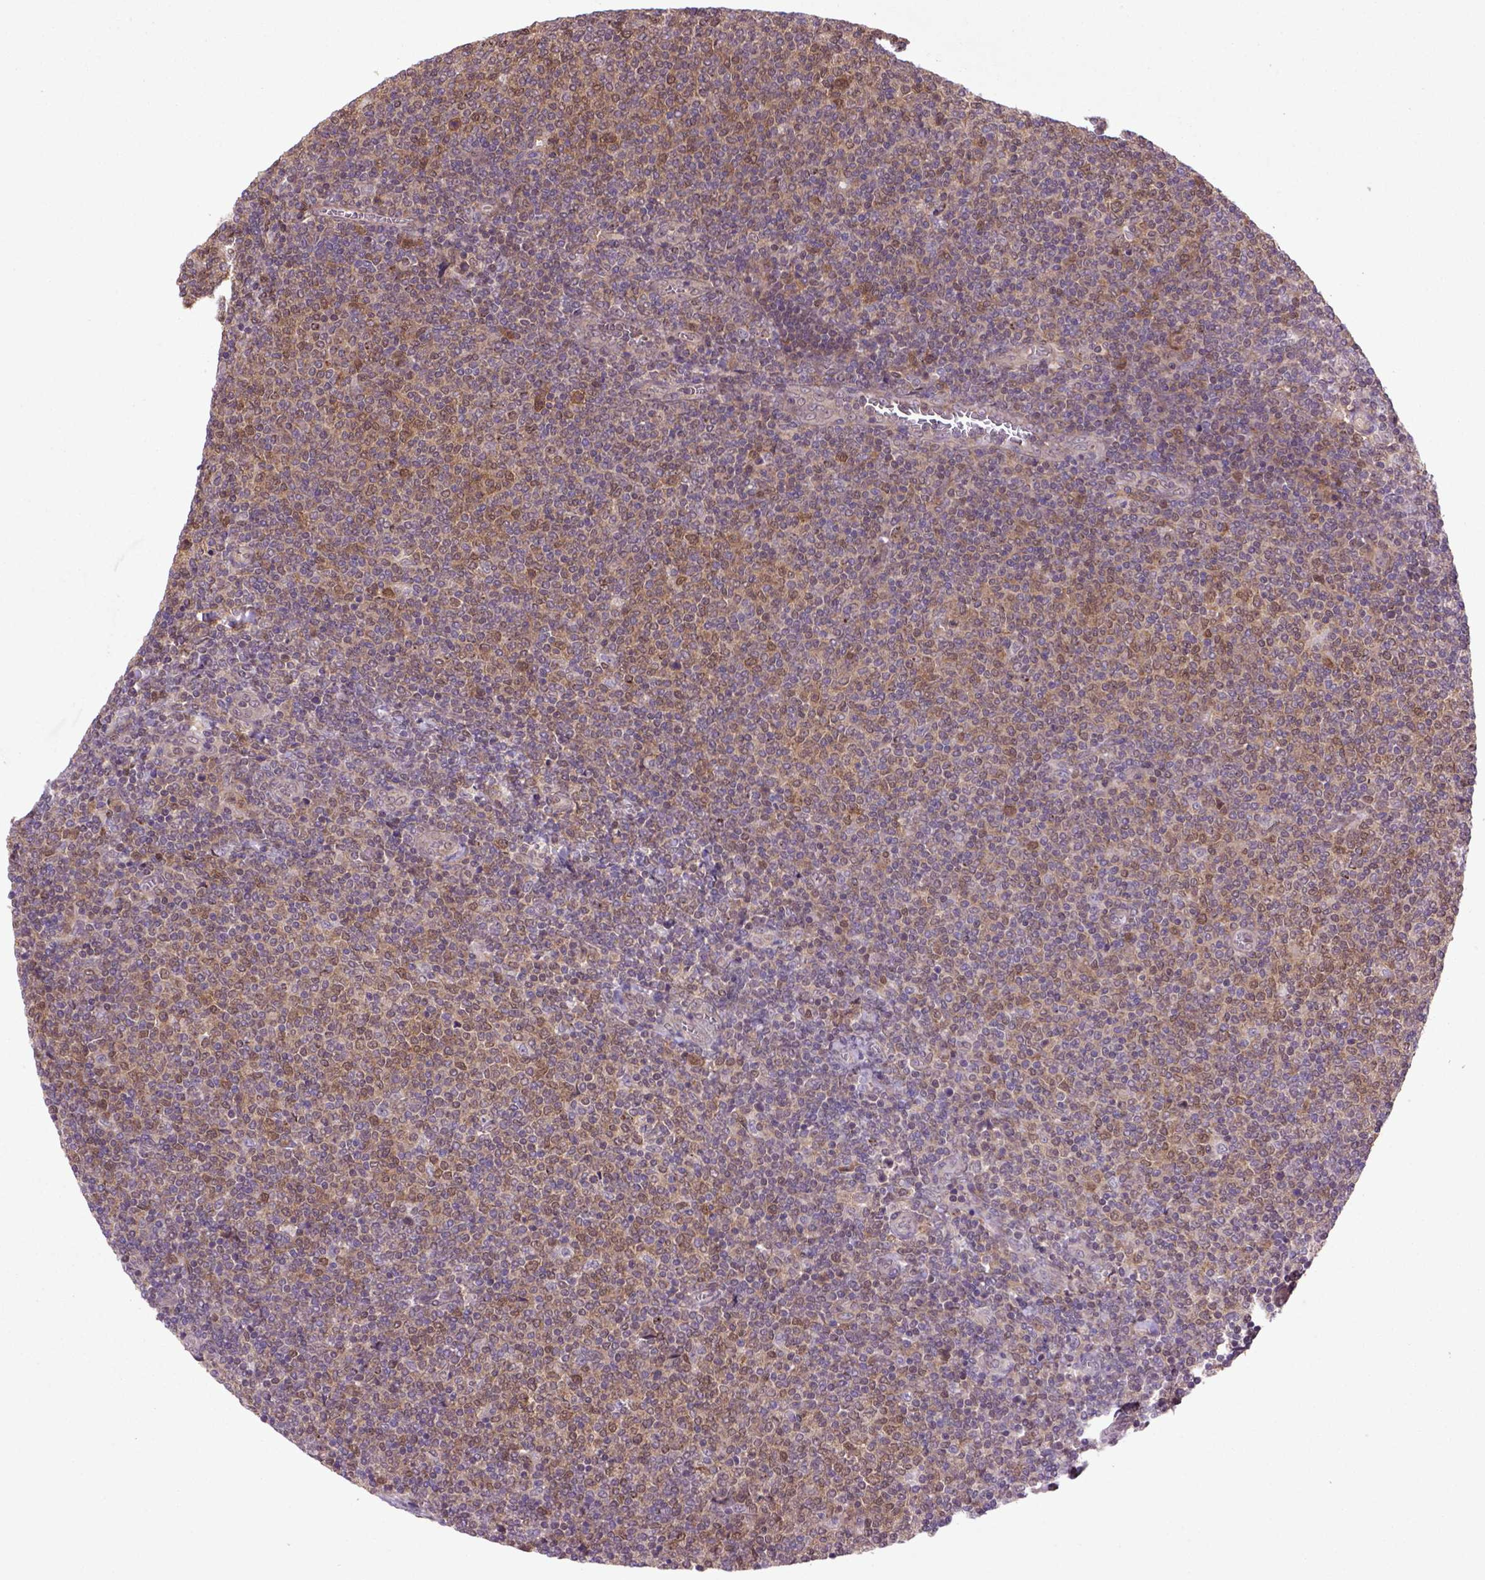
{"staining": {"intensity": "moderate", "quantity": ">75%", "location": "cytoplasmic/membranous,nuclear"}, "tissue": "lymphoma", "cell_type": "Tumor cells", "image_type": "cancer", "snomed": [{"axis": "morphology", "description": "Malignant lymphoma, non-Hodgkin's type, Low grade"}, {"axis": "topography", "description": "Lymph node"}], "caption": "Tumor cells reveal medium levels of moderate cytoplasmic/membranous and nuclear staining in approximately >75% of cells in human lymphoma. The staining is performed using DAB brown chromogen to label protein expression. The nuclei are counter-stained blue using hematoxylin.", "gene": "HSPBP1", "patient": {"sex": "male", "age": 52}}